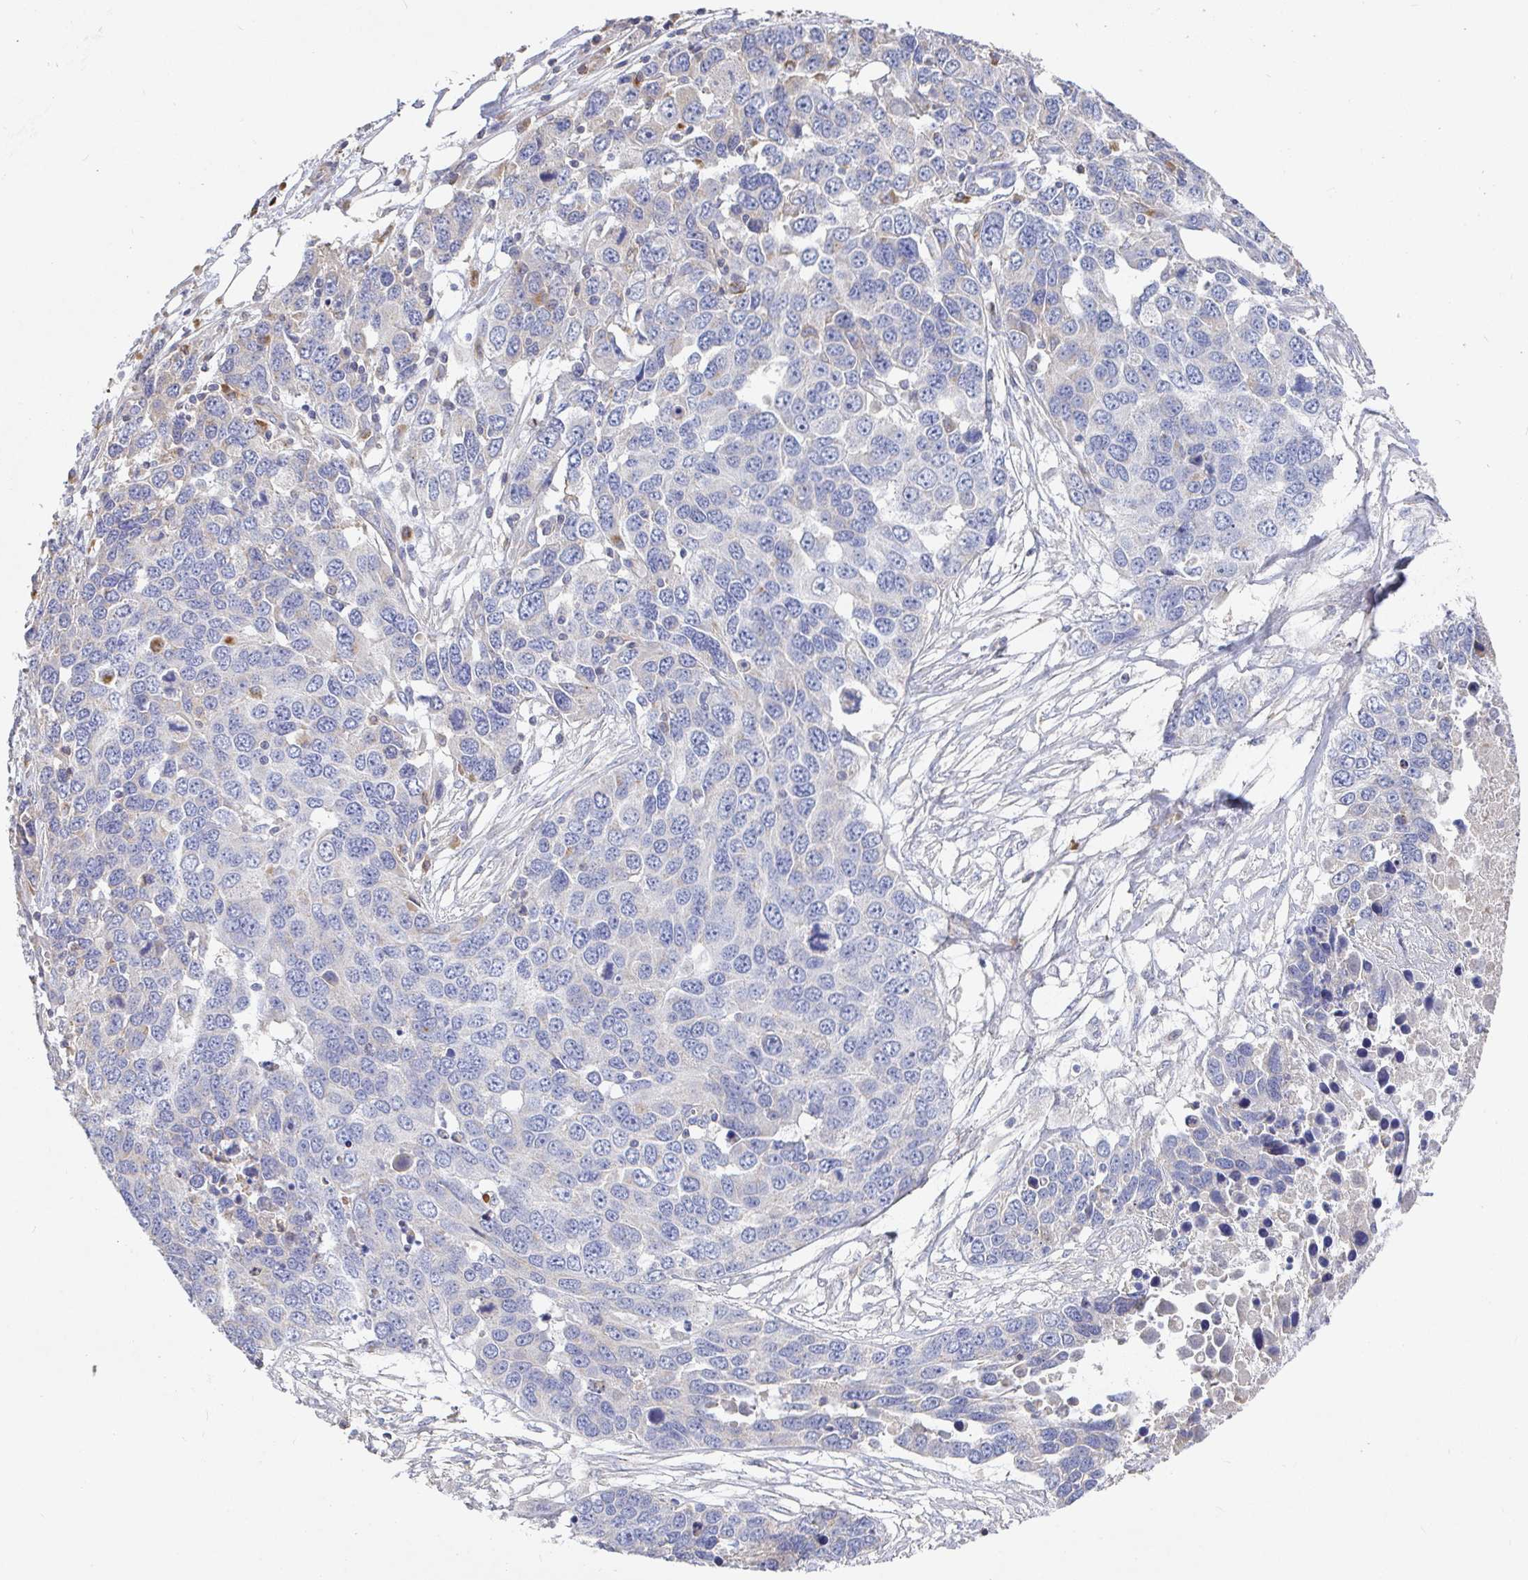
{"staining": {"intensity": "negative", "quantity": "none", "location": "none"}, "tissue": "ovarian cancer", "cell_type": "Tumor cells", "image_type": "cancer", "snomed": [{"axis": "morphology", "description": "Cystadenocarcinoma, serous, NOS"}, {"axis": "topography", "description": "Ovary"}], "caption": "Immunohistochemical staining of ovarian cancer demonstrates no significant expression in tumor cells. Brightfield microscopy of immunohistochemistry (IHC) stained with DAB (brown) and hematoxylin (blue), captured at high magnification.", "gene": "IRAK2", "patient": {"sex": "female", "age": 76}}